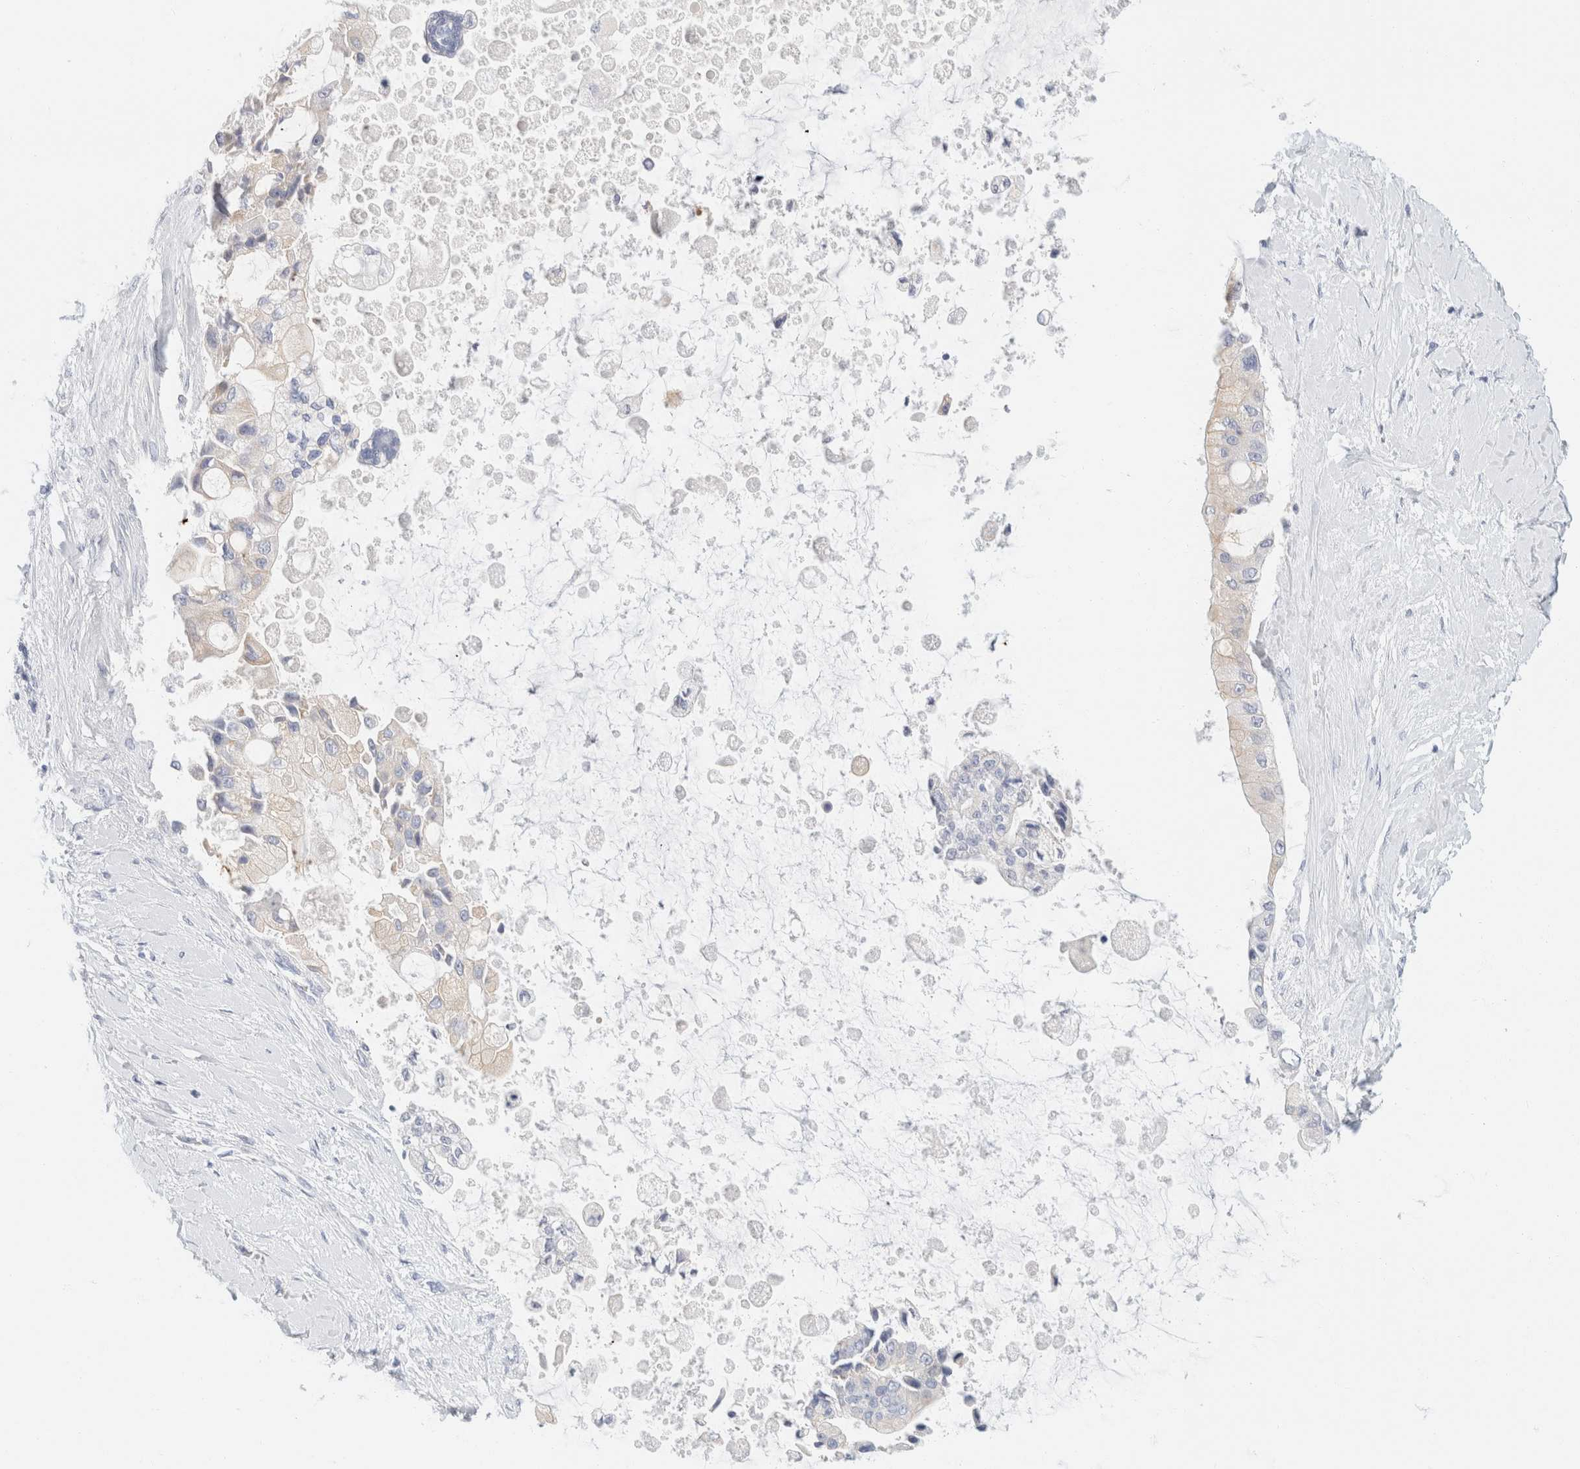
{"staining": {"intensity": "negative", "quantity": "none", "location": "none"}, "tissue": "liver cancer", "cell_type": "Tumor cells", "image_type": "cancer", "snomed": [{"axis": "morphology", "description": "Cholangiocarcinoma"}, {"axis": "topography", "description": "Liver"}], "caption": "Tumor cells are negative for protein expression in human liver cancer (cholangiocarcinoma).", "gene": "KRT20", "patient": {"sex": "male", "age": 50}}